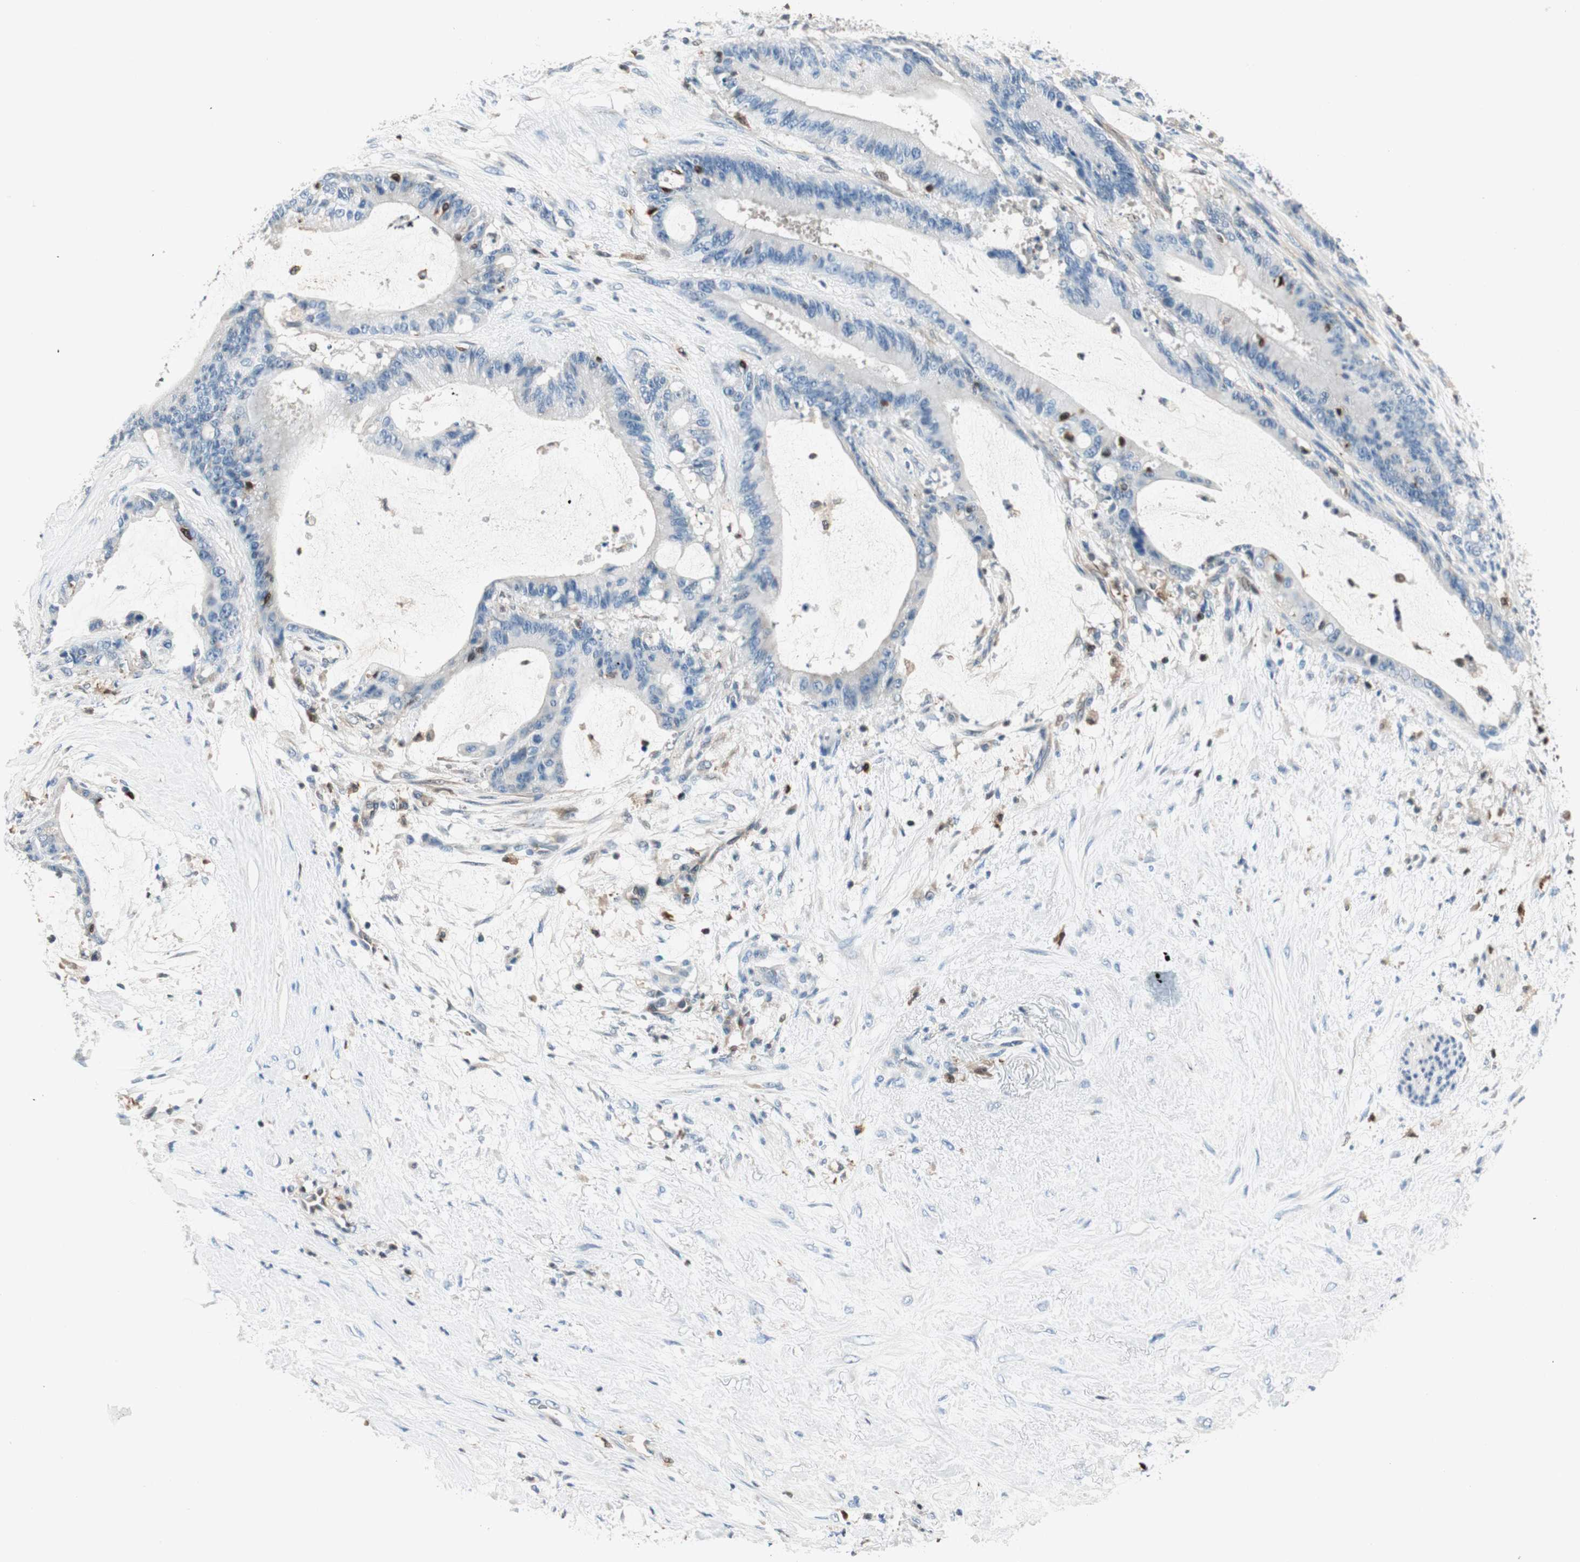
{"staining": {"intensity": "negative", "quantity": "none", "location": "none"}, "tissue": "liver cancer", "cell_type": "Tumor cells", "image_type": "cancer", "snomed": [{"axis": "morphology", "description": "Cholangiocarcinoma"}, {"axis": "topography", "description": "Liver"}], "caption": "Immunohistochemical staining of human liver cancer reveals no significant staining in tumor cells.", "gene": "COTL1", "patient": {"sex": "female", "age": 73}}